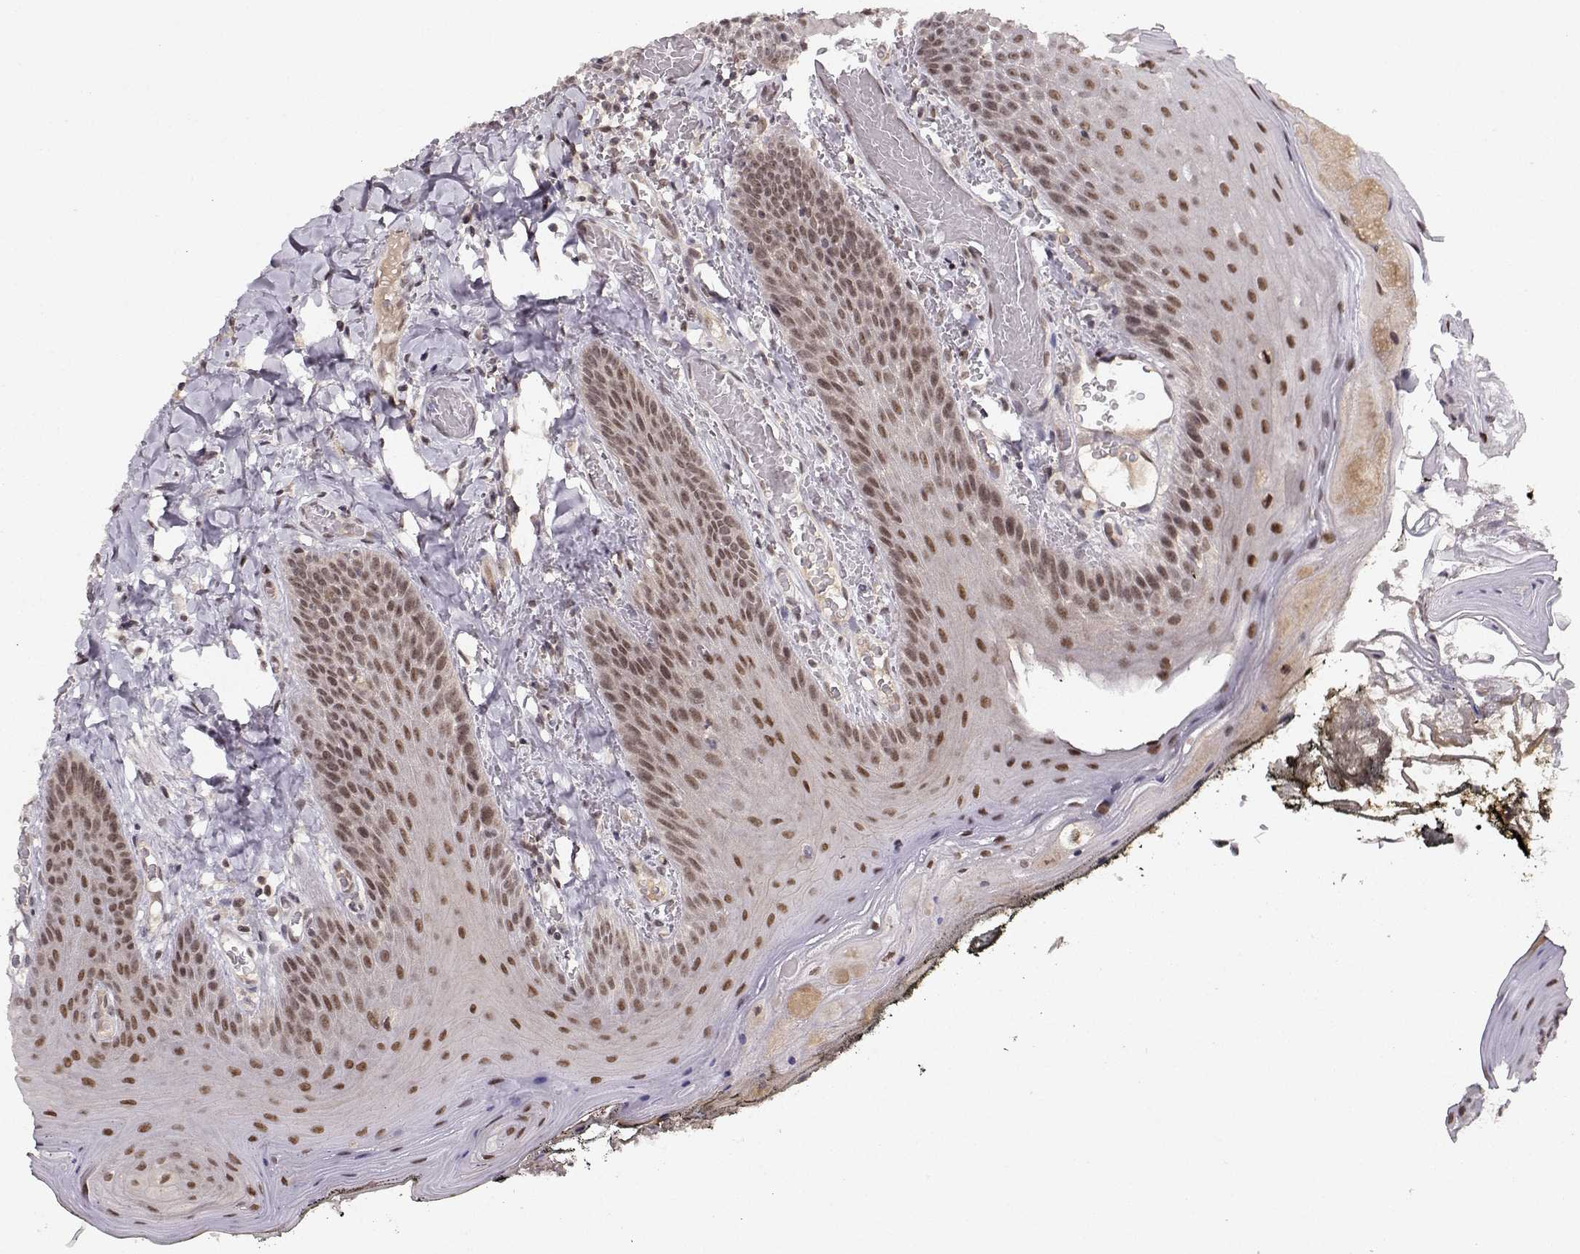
{"staining": {"intensity": "moderate", "quantity": "25%-75%", "location": "nuclear"}, "tissue": "oral mucosa", "cell_type": "Squamous epithelial cells", "image_type": "normal", "snomed": [{"axis": "morphology", "description": "Normal tissue, NOS"}, {"axis": "topography", "description": "Oral tissue"}], "caption": "A high-resolution image shows IHC staining of unremarkable oral mucosa, which exhibits moderate nuclear expression in approximately 25%-75% of squamous epithelial cells.", "gene": "CSNK2A1", "patient": {"sex": "male", "age": 9}}